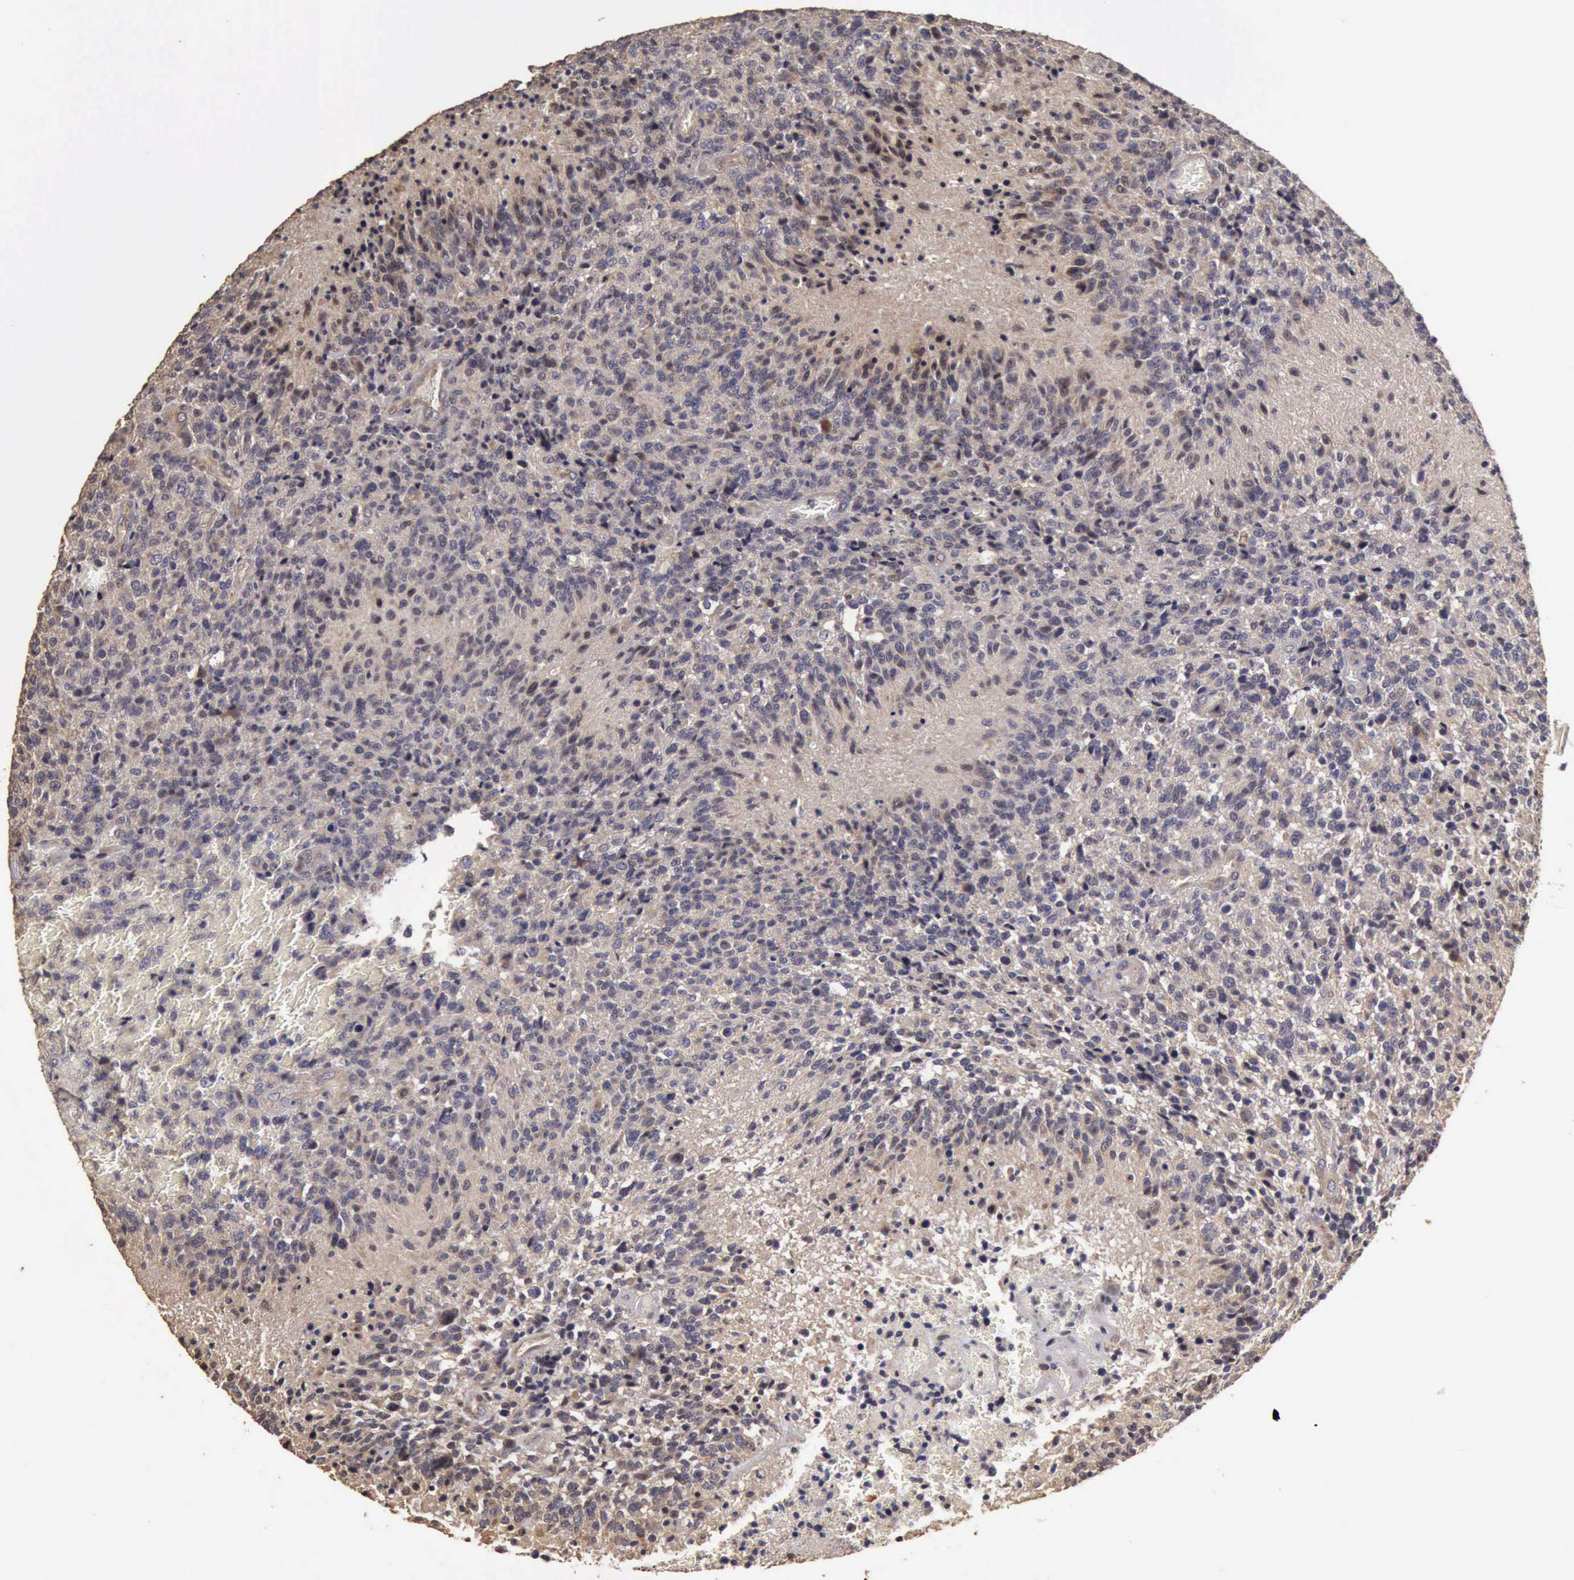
{"staining": {"intensity": "negative", "quantity": "none", "location": "none"}, "tissue": "glioma", "cell_type": "Tumor cells", "image_type": "cancer", "snomed": [{"axis": "morphology", "description": "Glioma, malignant, High grade"}, {"axis": "topography", "description": "Brain"}], "caption": "The immunohistochemistry image has no significant positivity in tumor cells of glioma tissue.", "gene": "BMX", "patient": {"sex": "male", "age": 36}}